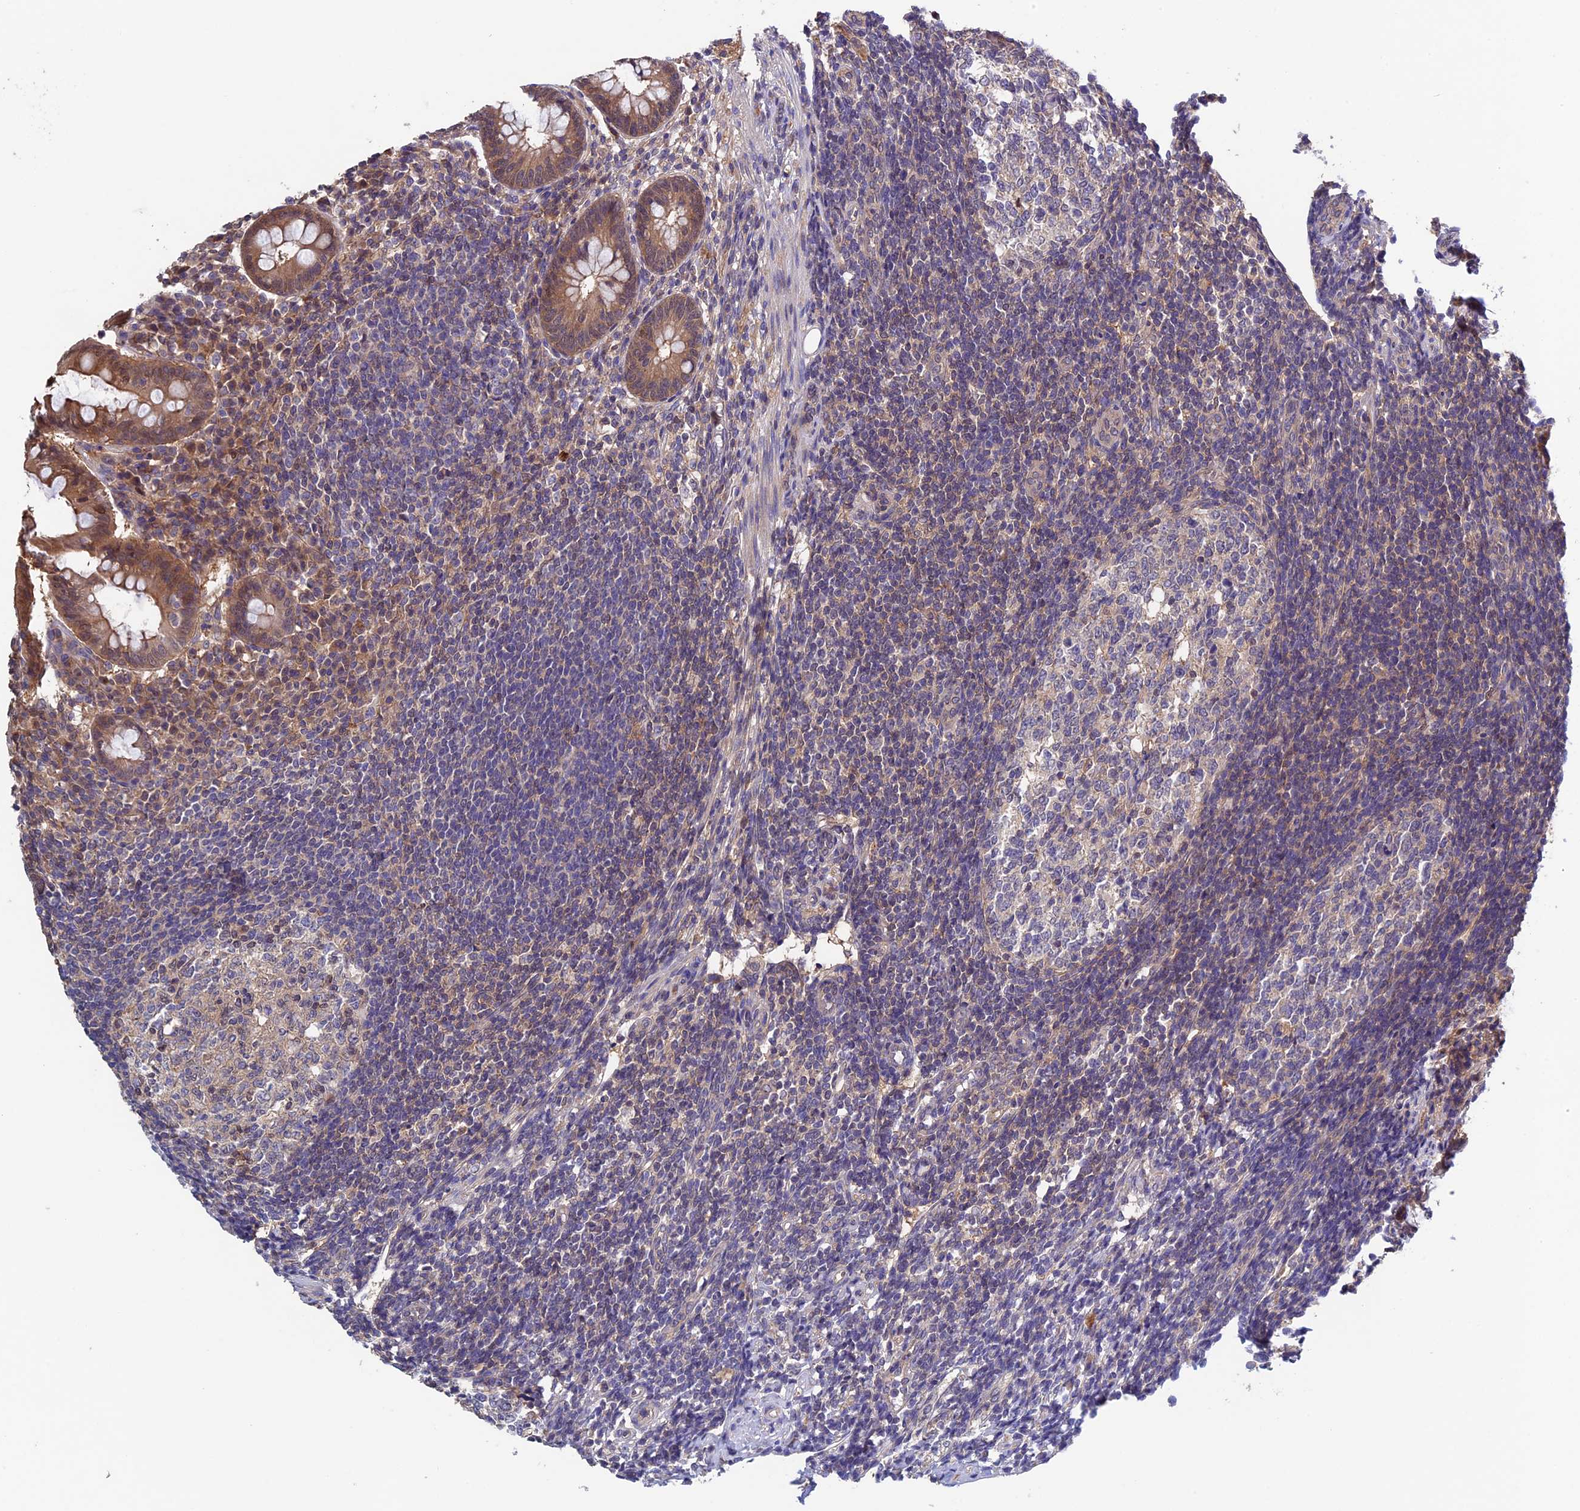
{"staining": {"intensity": "moderate", "quantity": ">75%", "location": "cytoplasmic/membranous"}, "tissue": "appendix", "cell_type": "Glandular cells", "image_type": "normal", "snomed": [{"axis": "morphology", "description": "Normal tissue, NOS"}, {"axis": "topography", "description": "Appendix"}], "caption": "Benign appendix was stained to show a protein in brown. There is medium levels of moderate cytoplasmic/membranous positivity in about >75% of glandular cells. (DAB IHC with brightfield microscopy, high magnification).", "gene": "LCMT1", "patient": {"sex": "female", "age": 33}}